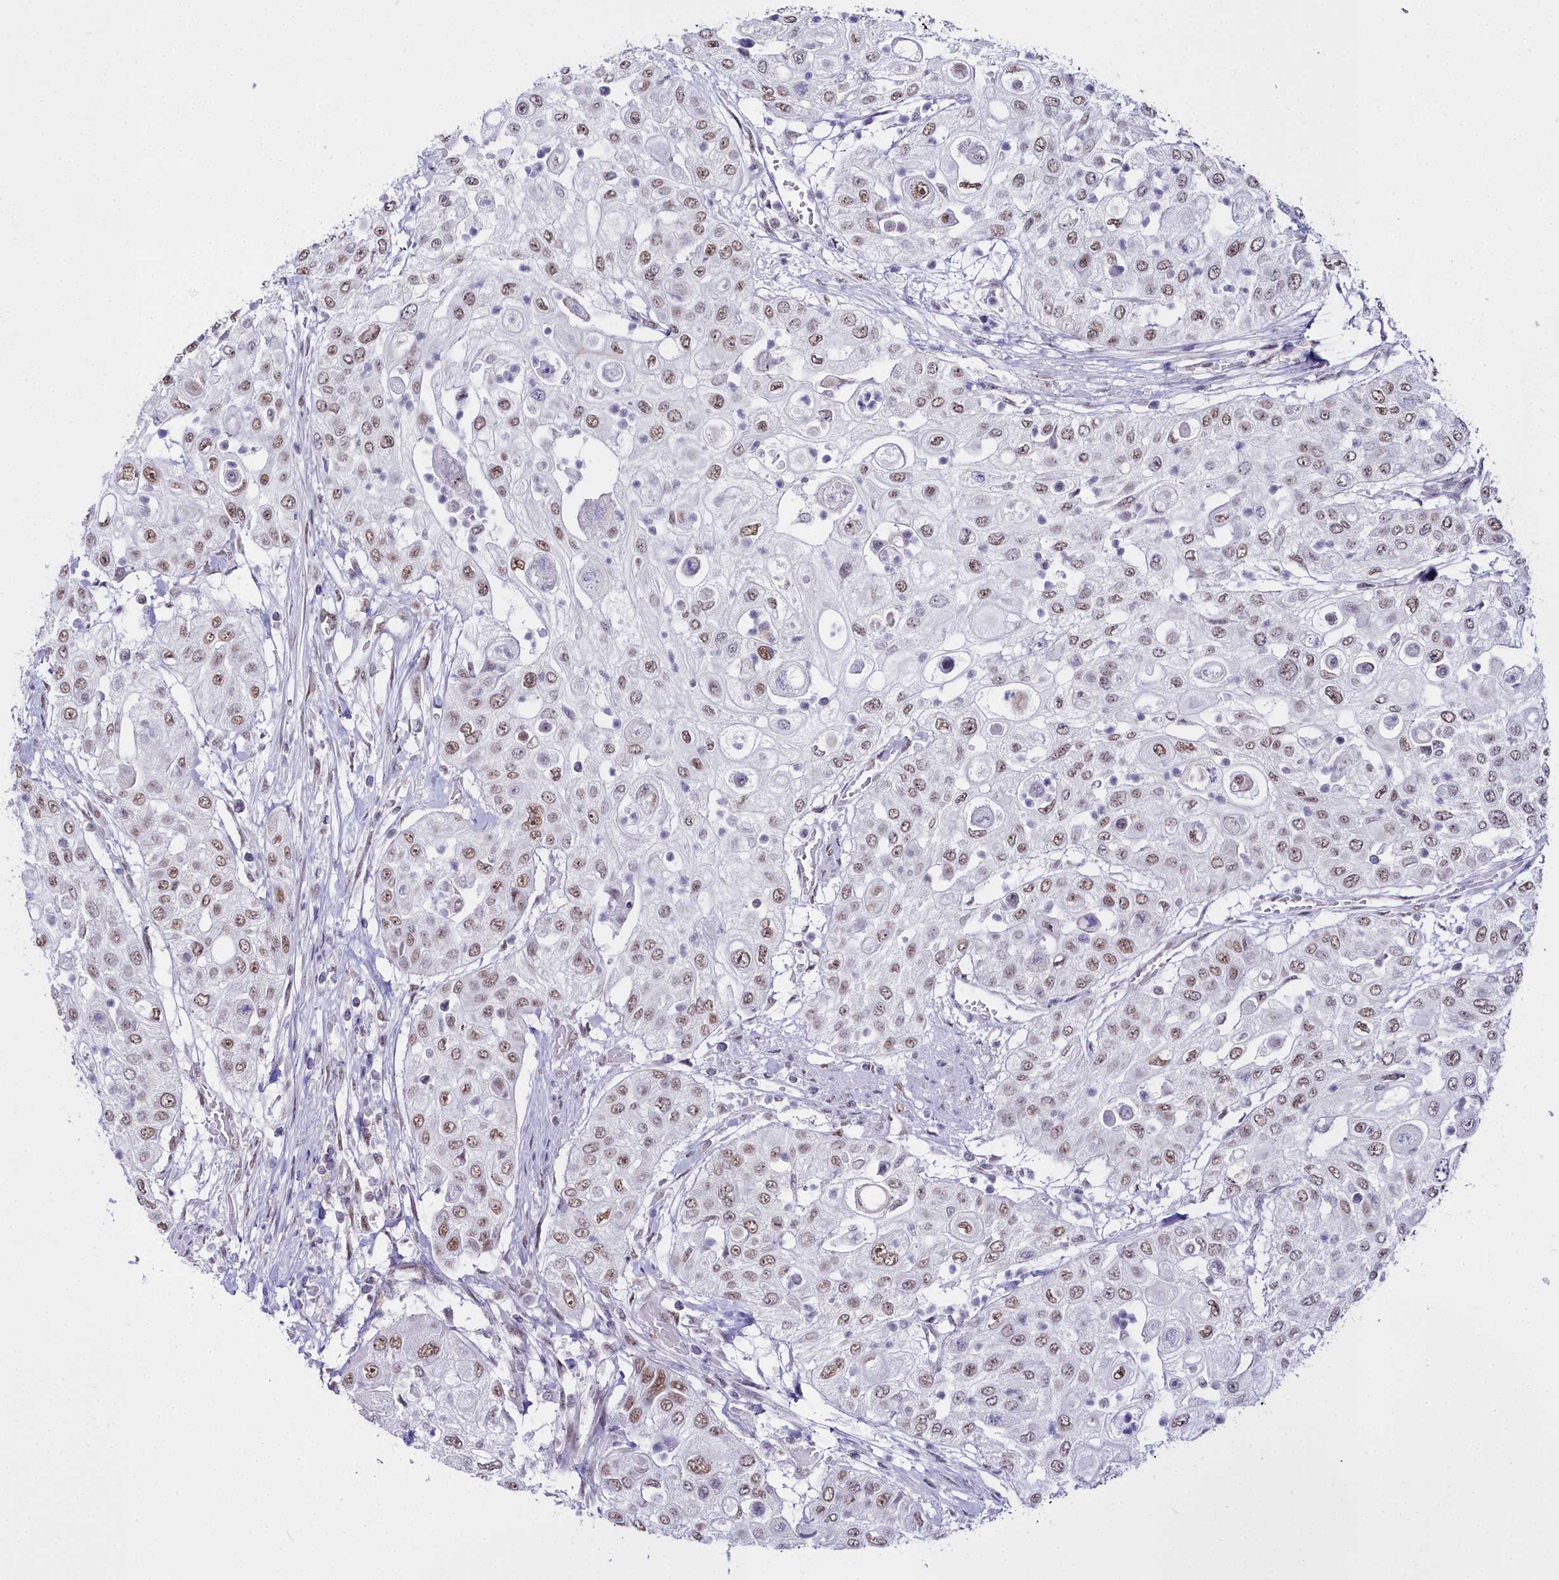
{"staining": {"intensity": "moderate", "quantity": ">75%", "location": "nuclear"}, "tissue": "urothelial cancer", "cell_type": "Tumor cells", "image_type": "cancer", "snomed": [{"axis": "morphology", "description": "Urothelial carcinoma, High grade"}, {"axis": "topography", "description": "Urinary bladder"}], "caption": "An image of human high-grade urothelial carcinoma stained for a protein exhibits moderate nuclear brown staining in tumor cells.", "gene": "RBM12", "patient": {"sex": "female", "age": 79}}